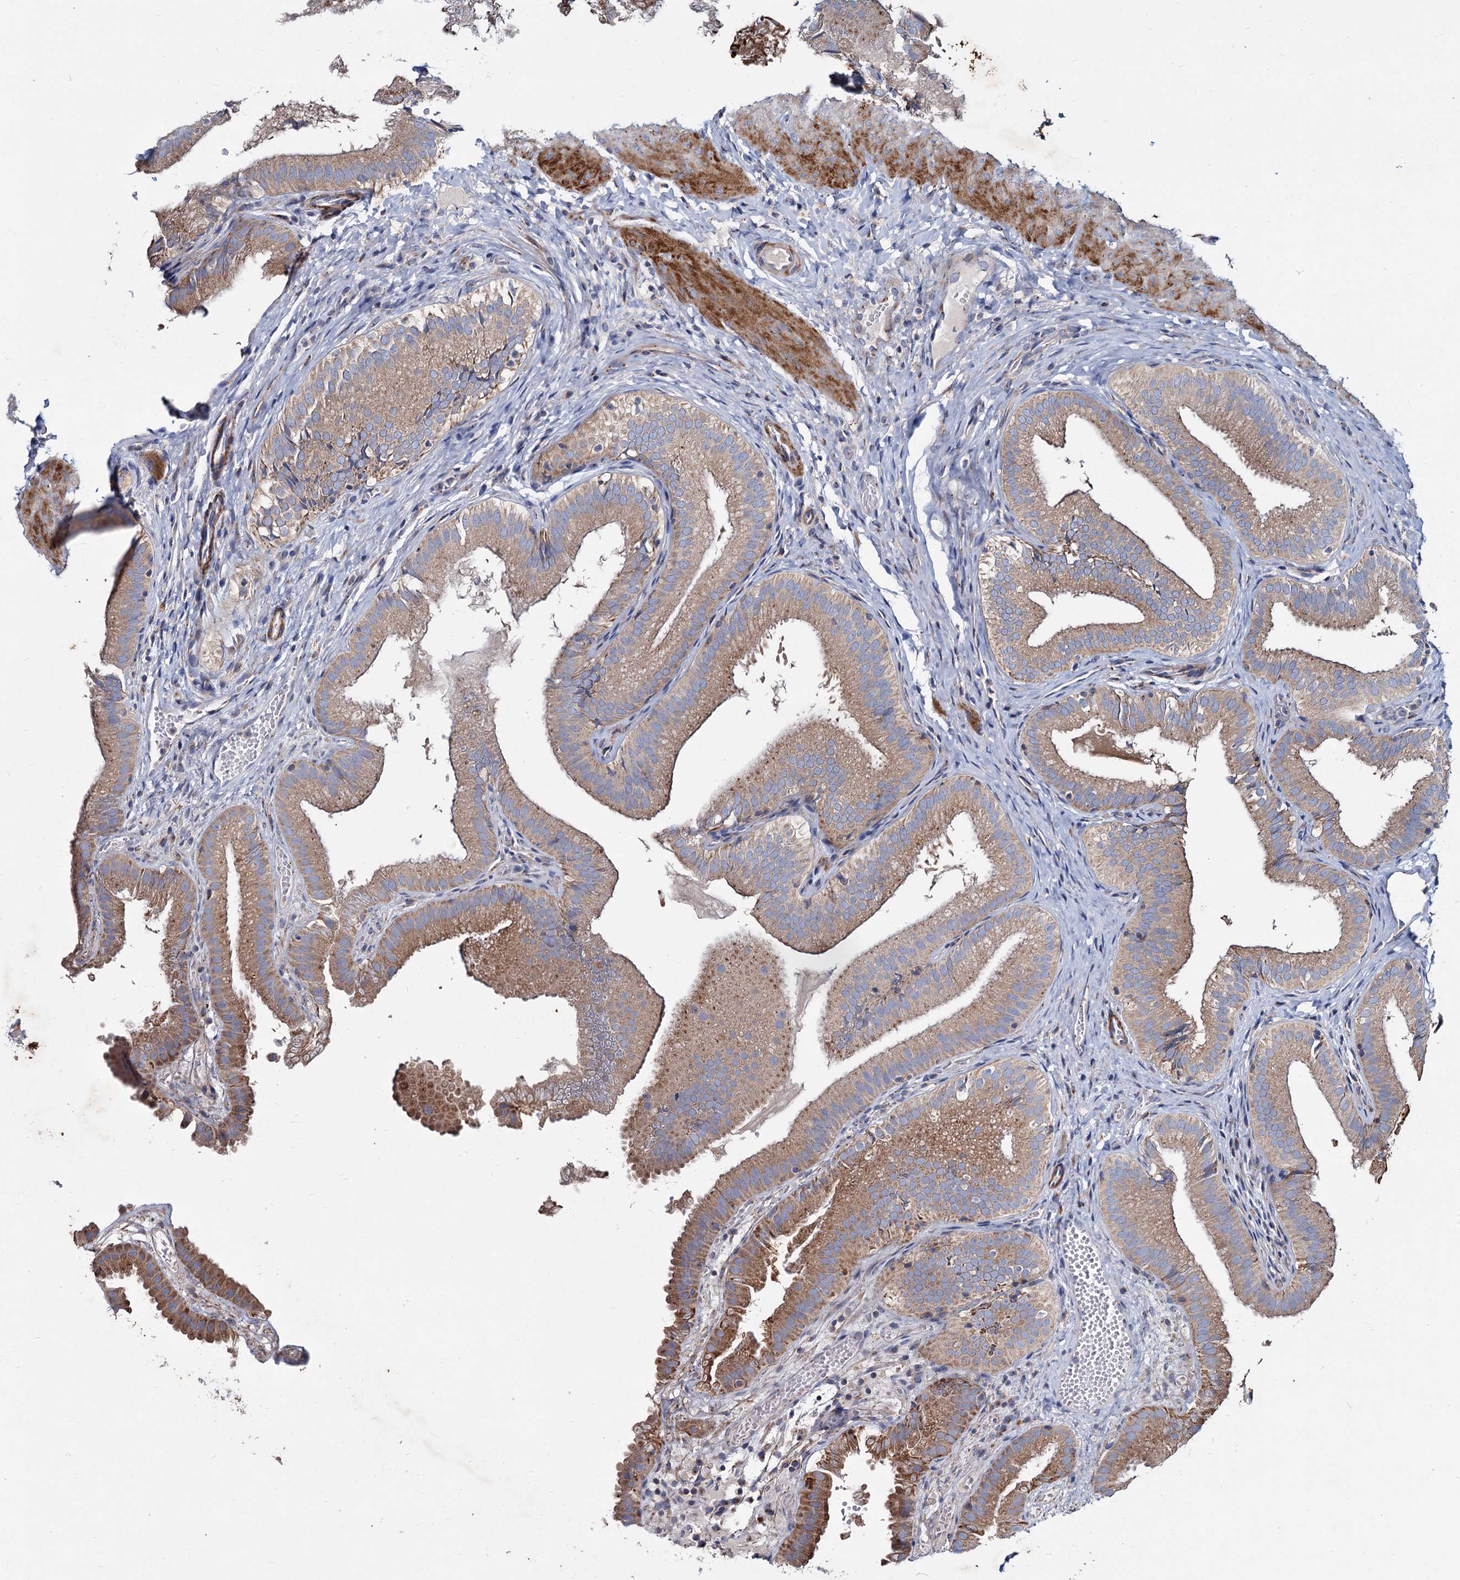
{"staining": {"intensity": "moderate", "quantity": ">75%", "location": "cytoplasmic/membranous"}, "tissue": "gallbladder", "cell_type": "Glandular cells", "image_type": "normal", "snomed": [{"axis": "morphology", "description": "Normal tissue, NOS"}, {"axis": "topography", "description": "Gallbladder"}], "caption": "Glandular cells reveal medium levels of moderate cytoplasmic/membranous positivity in about >75% of cells in unremarkable human gallbladder. (brown staining indicates protein expression, while blue staining denotes nuclei).", "gene": "AGBL4", "patient": {"sex": "female", "age": 30}}